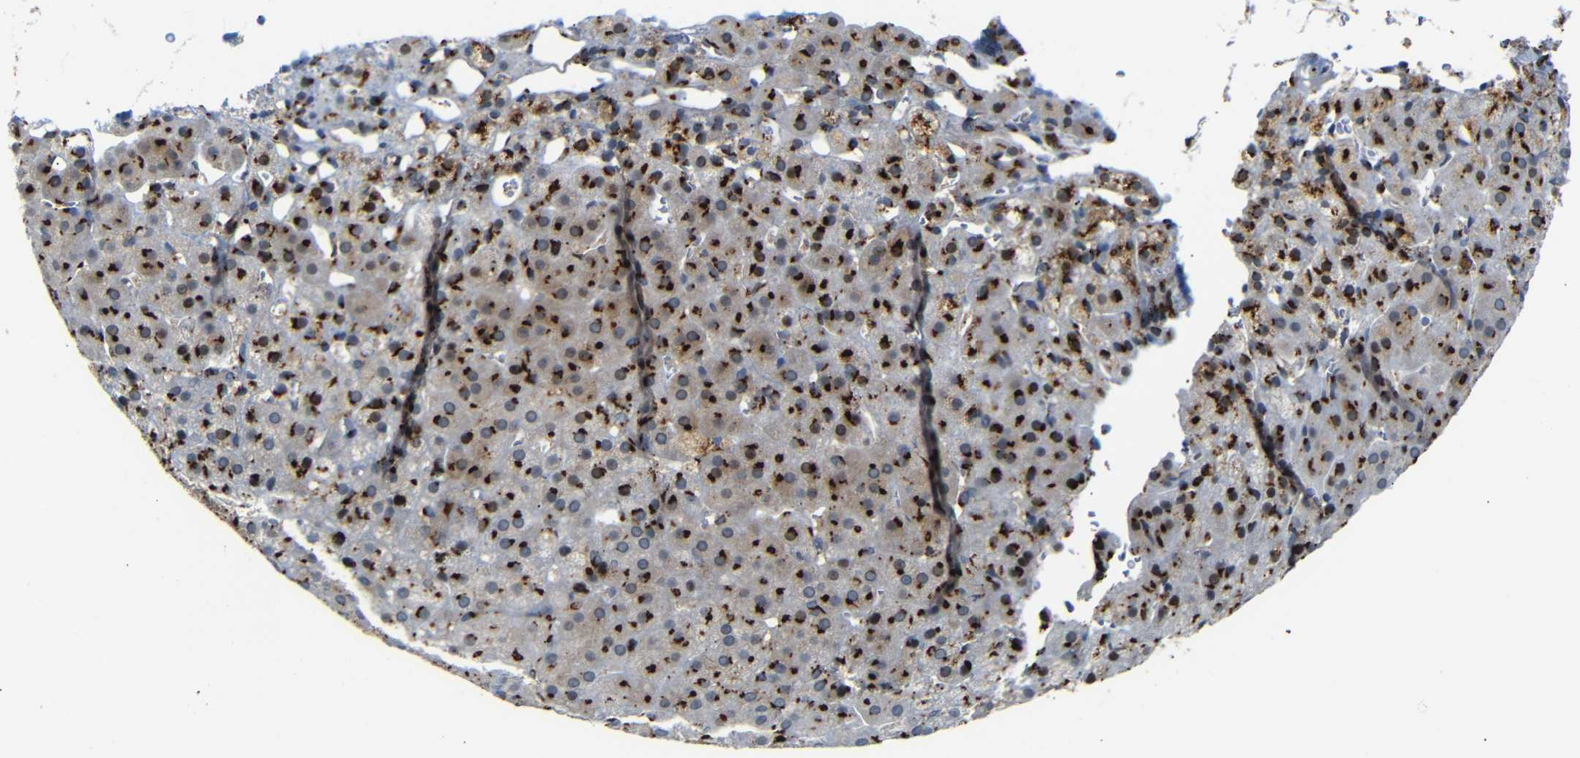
{"staining": {"intensity": "strong", "quantity": ">75%", "location": "cytoplasmic/membranous"}, "tissue": "adrenal gland", "cell_type": "Glandular cells", "image_type": "normal", "snomed": [{"axis": "morphology", "description": "Normal tissue, NOS"}, {"axis": "topography", "description": "Adrenal gland"}], "caption": "Immunohistochemical staining of unremarkable adrenal gland reveals strong cytoplasmic/membranous protein expression in about >75% of glandular cells.", "gene": "TGOLN2", "patient": {"sex": "female", "age": 57}}